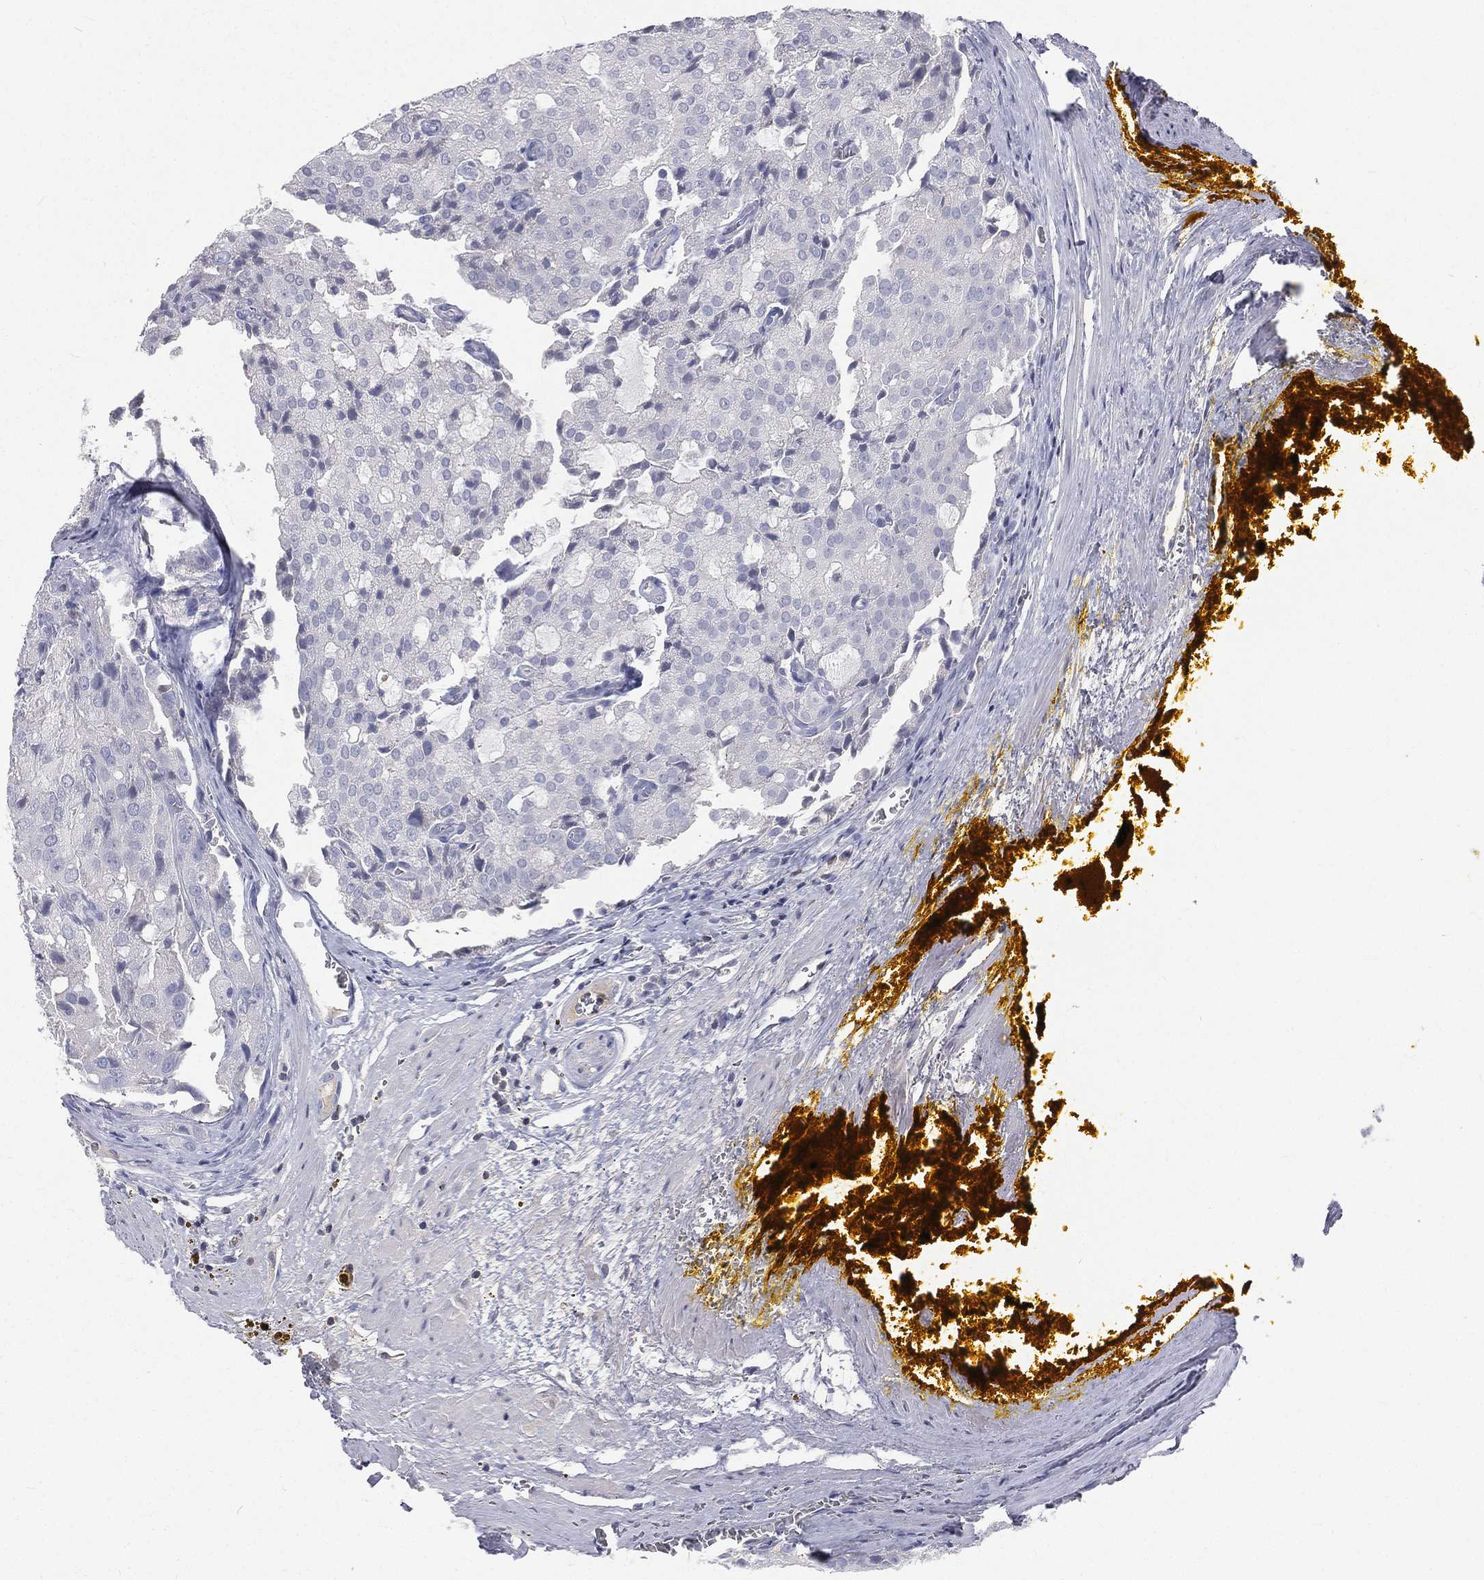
{"staining": {"intensity": "negative", "quantity": "none", "location": "none"}, "tissue": "prostate cancer", "cell_type": "Tumor cells", "image_type": "cancer", "snomed": [{"axis": "morphology", "description": "Adenocarcinoma, NOS"}, {"axis": "topography", "description": "Prostate and seminal vesicle, NOS"}, {"axis": "topography", "description": "Prostate"}], "caption": "Immunohistochemical staining of human prostate adenocarcinoma demonstrates no significant staining in tumor cells. (DAB IHC visualized using brightfield microscopy, high magnification).", "gene": "CD3D", "patient": {"sex": "male", "age": 67}}